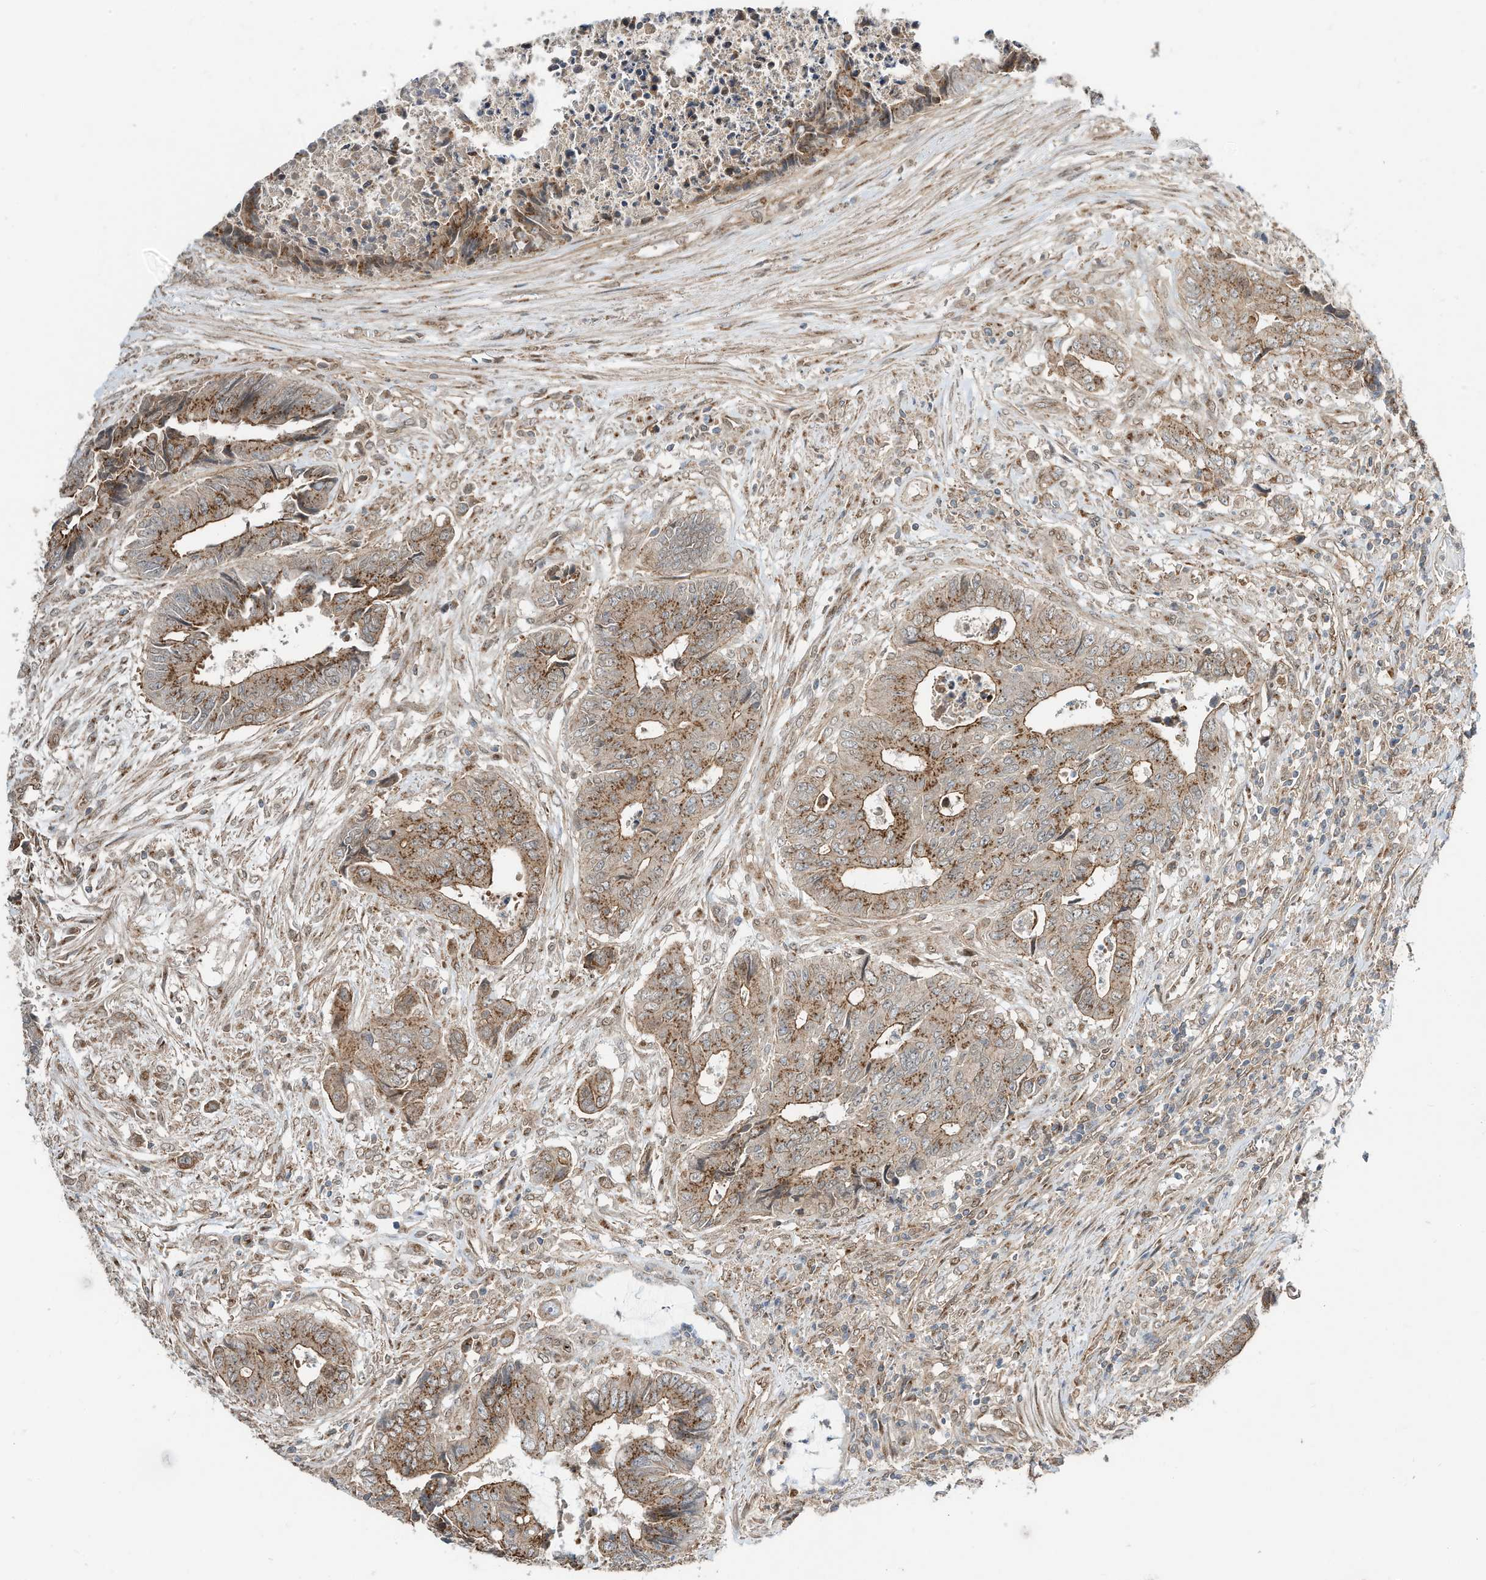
{"staining": {"intensity": "moderate", "quantity": ">75%", "location": "cytoplasmic/membranous"}, "tissue": "colorectal cancer", "cell_type": "Tumor cells", "image_type": "cancer", "snomed": [{"axis": "morphology", "description": "Adenocarcinoma, NOS"}, {"axis": "topography", "description": "Rectum"}], "caption": "Protein expression analysis of colorectal cancer (adenocarcinoma) exhibits moderate cytoplasmic/membranous expression in approximately >75% of tumor cells.", "gene": "CUX1", "patient": {"sex": "male", "age": 84}}